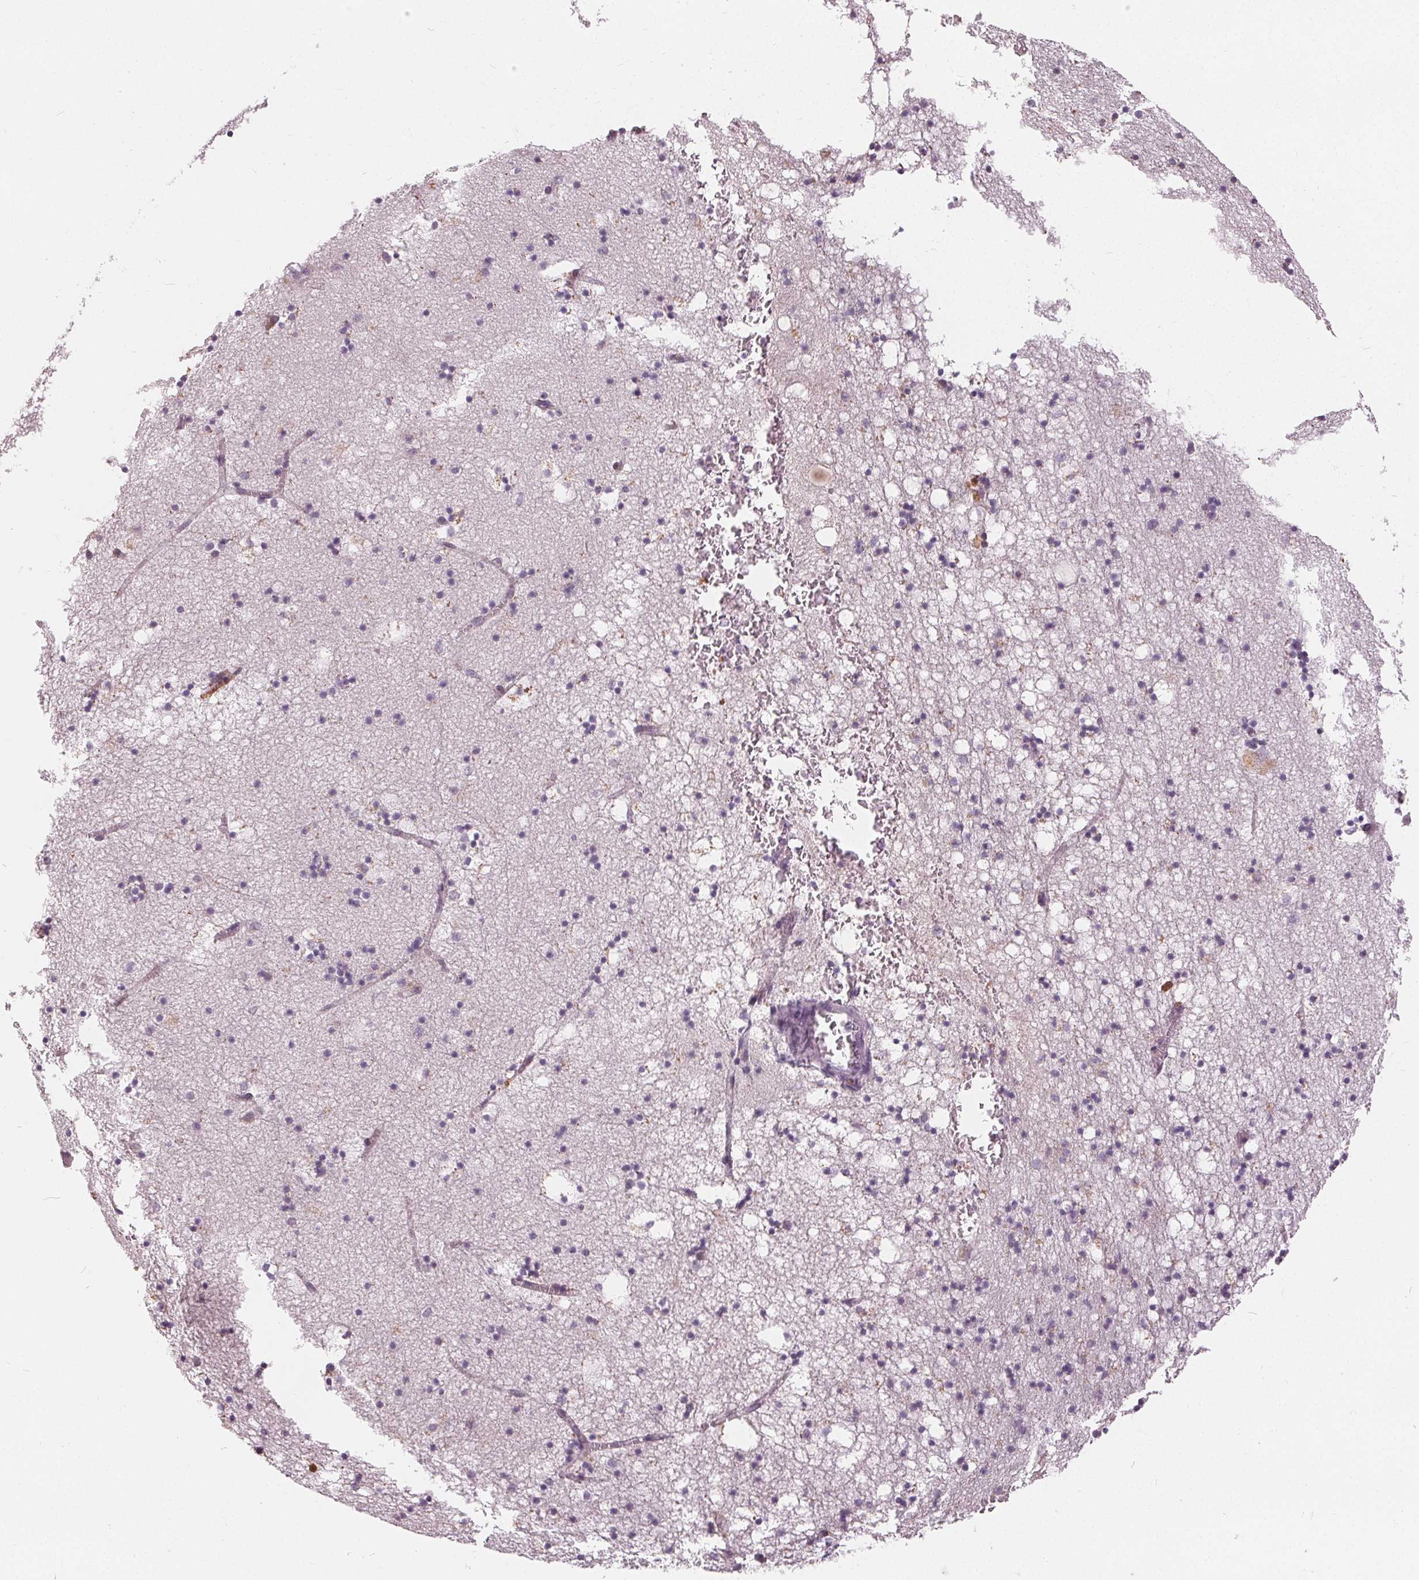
{"staining": {"intensity": "negative", "quantity": "none", "location": "none"}, "tissue": "hippocampus", "cell_type": "Glial cells", "image_type": "normal", "snomed": [{"axis": "morphology", "description": "Normal tissue, NOS"}, {"axis": "topography", "description": "Hippocampus"}], "caption": "Immunohistochemistry (IHC) photomicrograph of unremarkable hippocampus: human hippocampus stained with DAB demonstrates no significant protein expression in glial cells. The staining was performed using DAB (3,3'-diaminobenzidine) to visualize the protein expression in brown, while the nuclei were stained in blue with hematoxylin (Magnification: 20x).", "gene": "HOPX", "patient": {"sex": "male", "age": 58}}